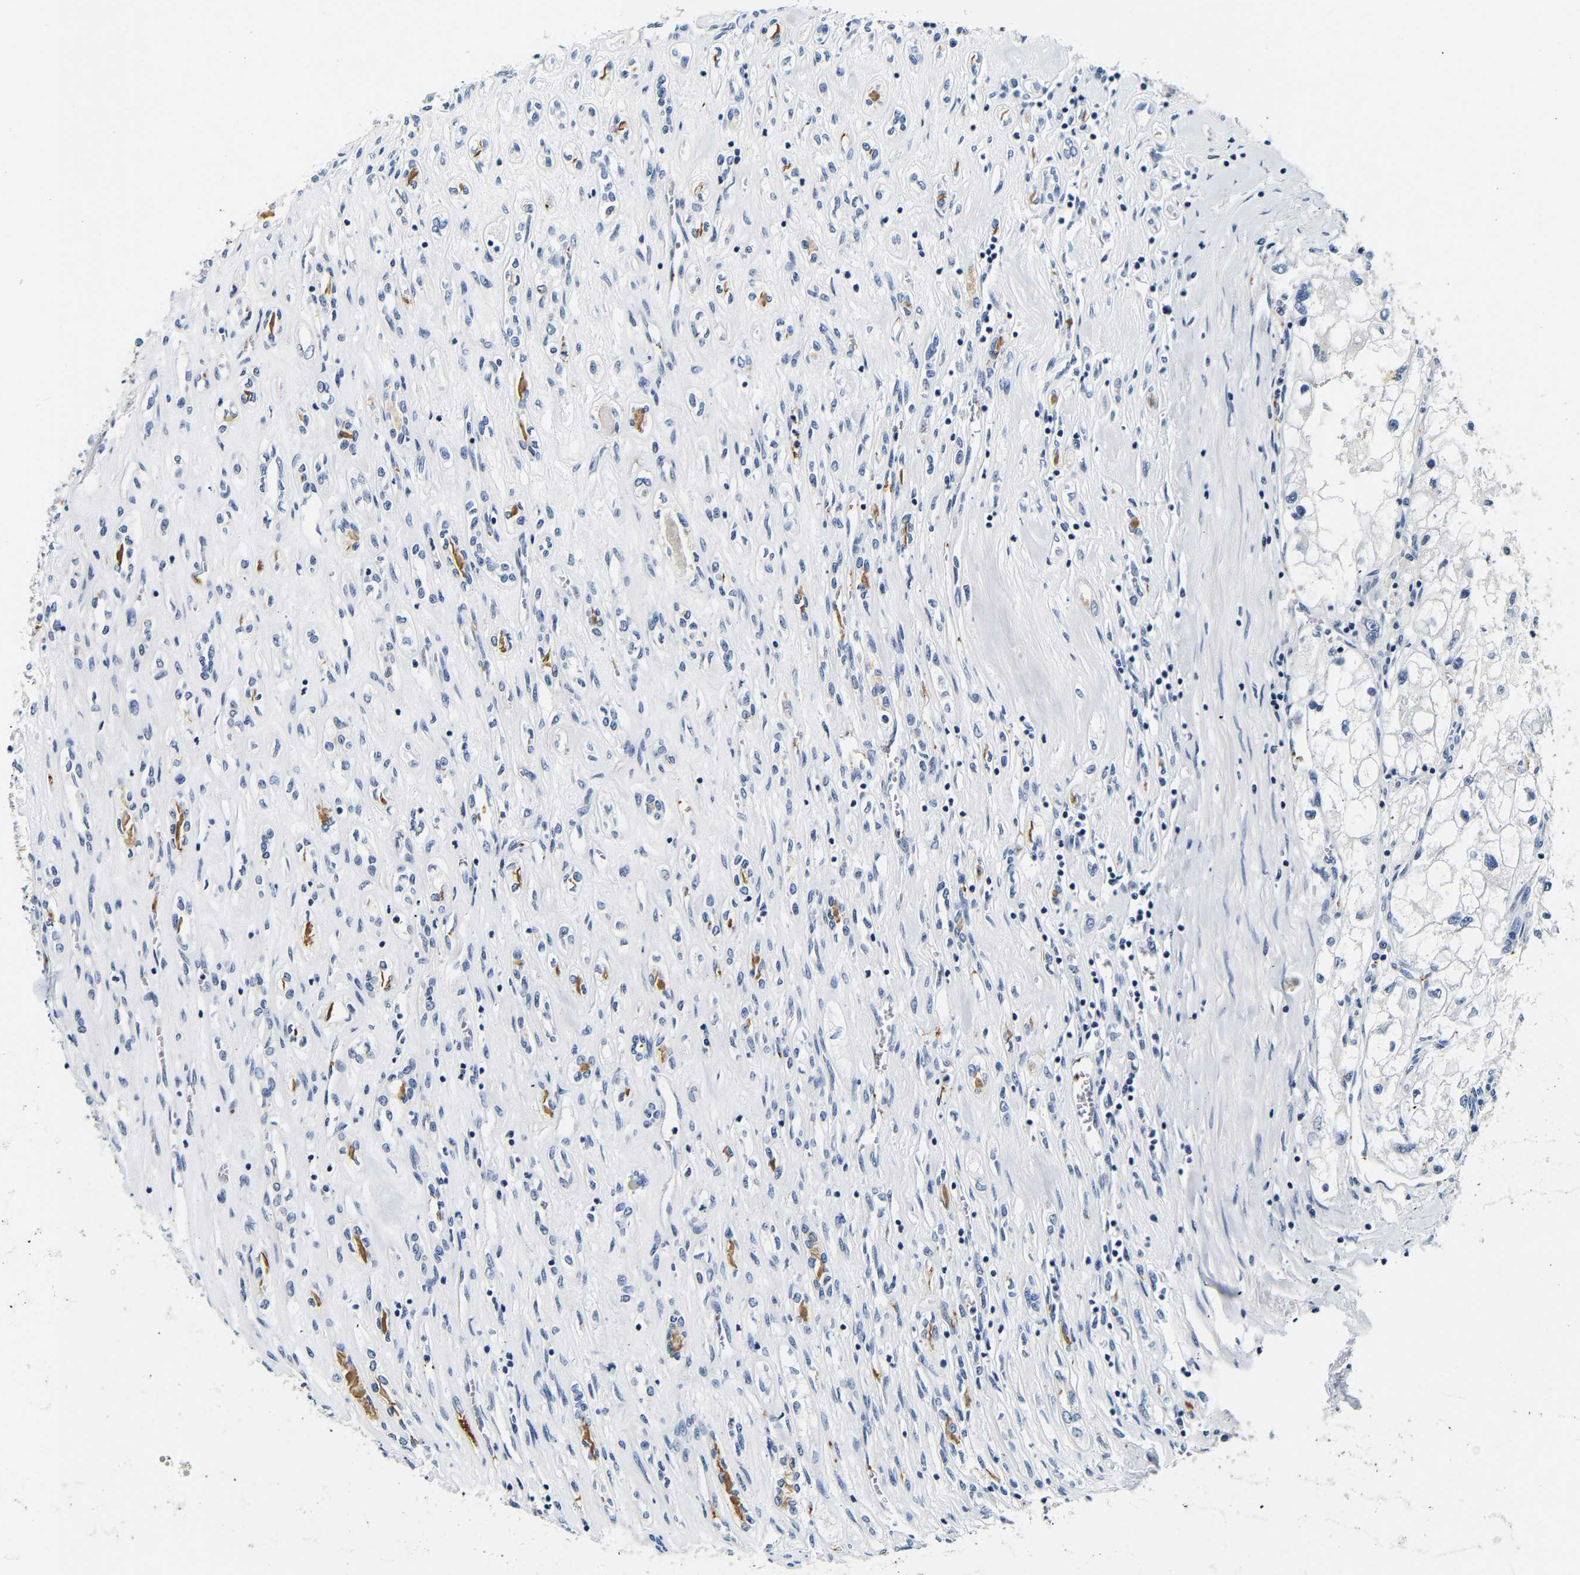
{"staining": {"intensity": "negative", "quantity": "none", "location": "none"}, "tissue": "renal cancer", "cell_type": "Tumor cells", "image_type": "cancer", "snomed": [{"axis": "morphology", "description": "Adenocarcinoma, NOS"}, {"axis": "topography", "description": "Kidney"}], "caption": "This is an immunohistochemistry micrograph of human adenocarcinoma (renal). There is no positivity in tumor cells.", "gene": "GP1BA", "patient": {"sex": "female", "age": 70}}